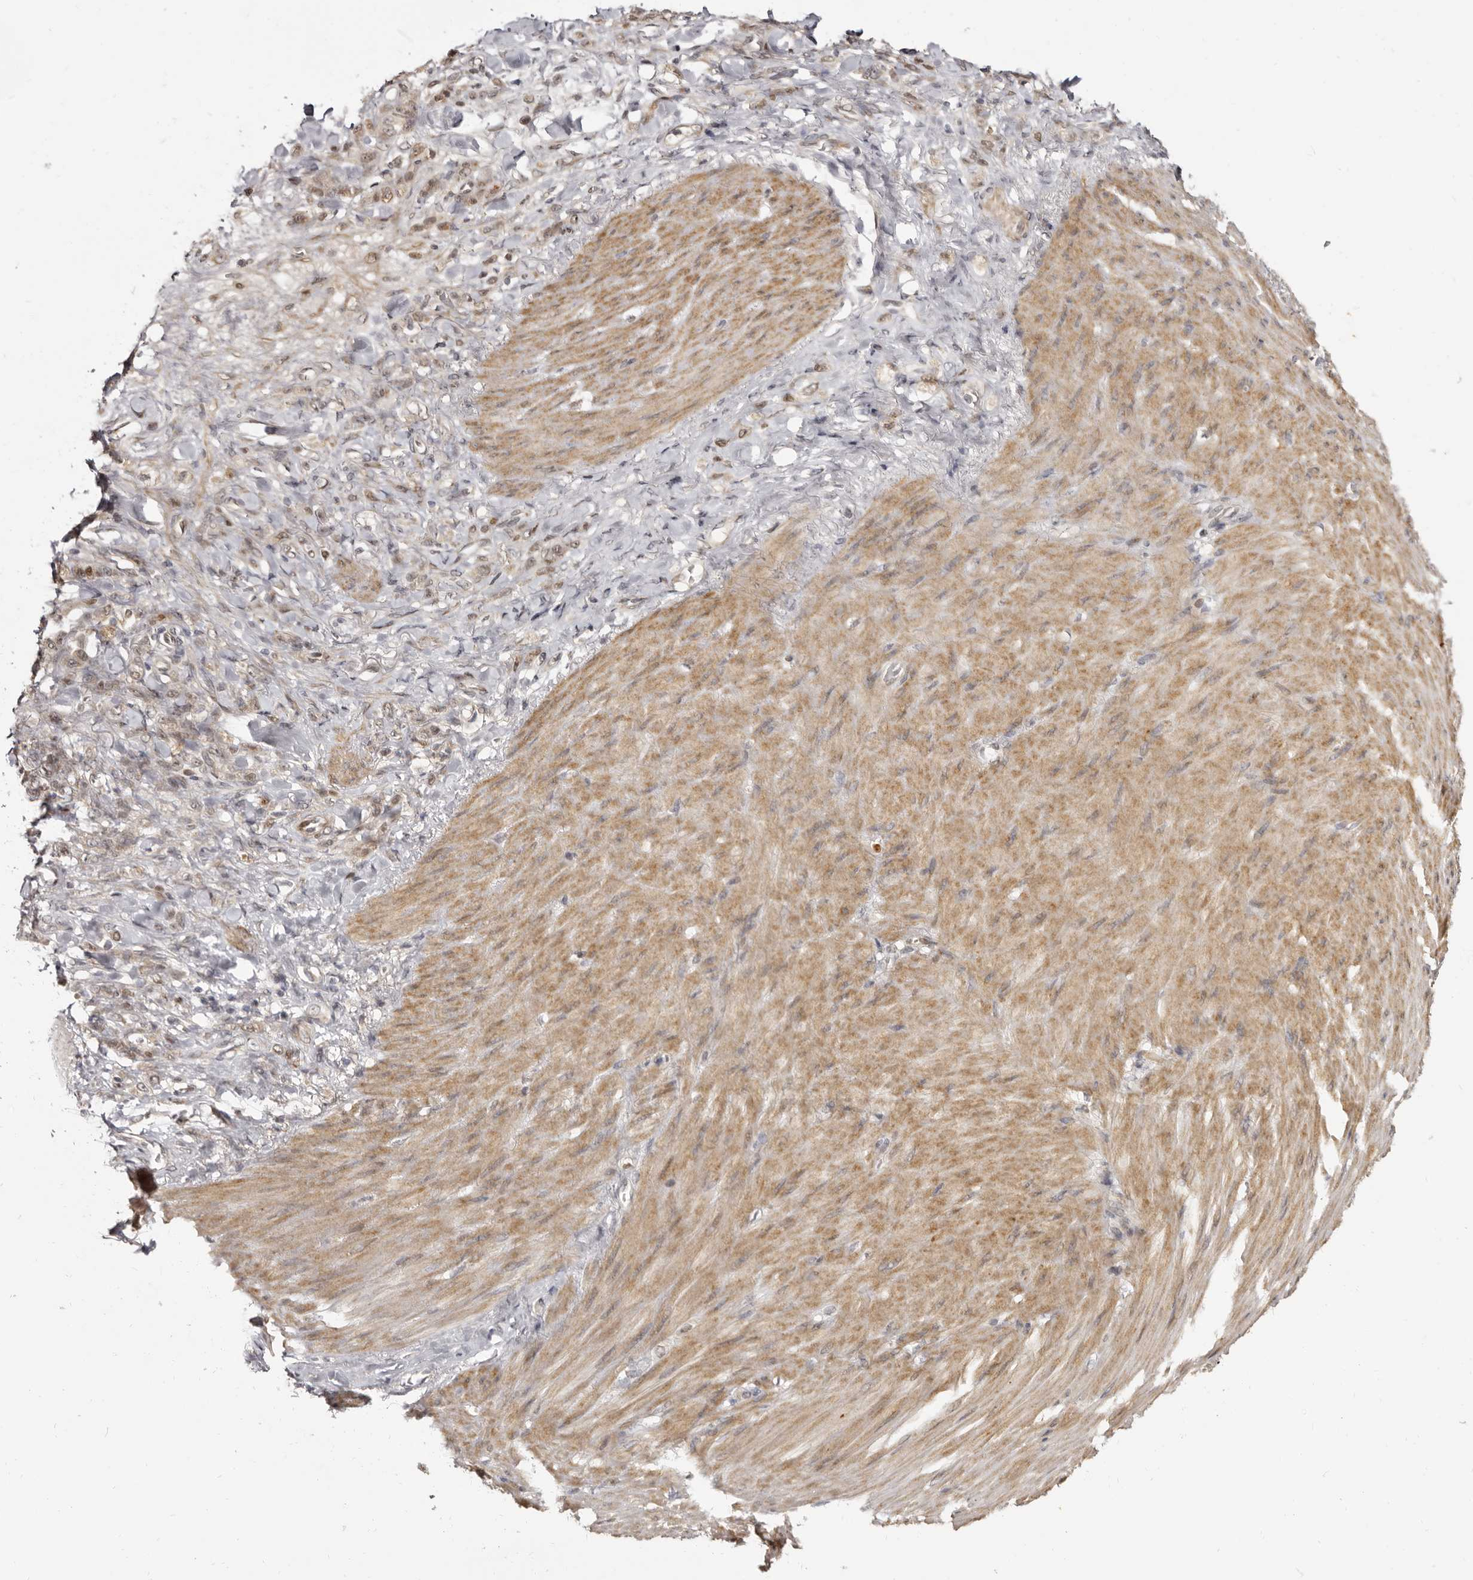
{"staining": {"intensity": "weak", "quantity": "25%-75%", "location": "nuclear"}, "tissue": "stomach cancer", "cell_type": "Tumor cells", "image_type": "cancer", "snomed": [{"axis": "morphology", "description": "Normal tissue, NOS"}, {"axis": "morphology", "description": "Adenocarcinoma, NOS"}, {"axis": "topography", "description": "Stomach"}], "caption": "This image demonstrates immunohistochemistry staining of human adenocarcinoma (stomach), with low weak nuclear positivity in about 25%-75% of tumor cells.", "gene": "ZNF326", "patient": {"sex": "male", "age": 82}}